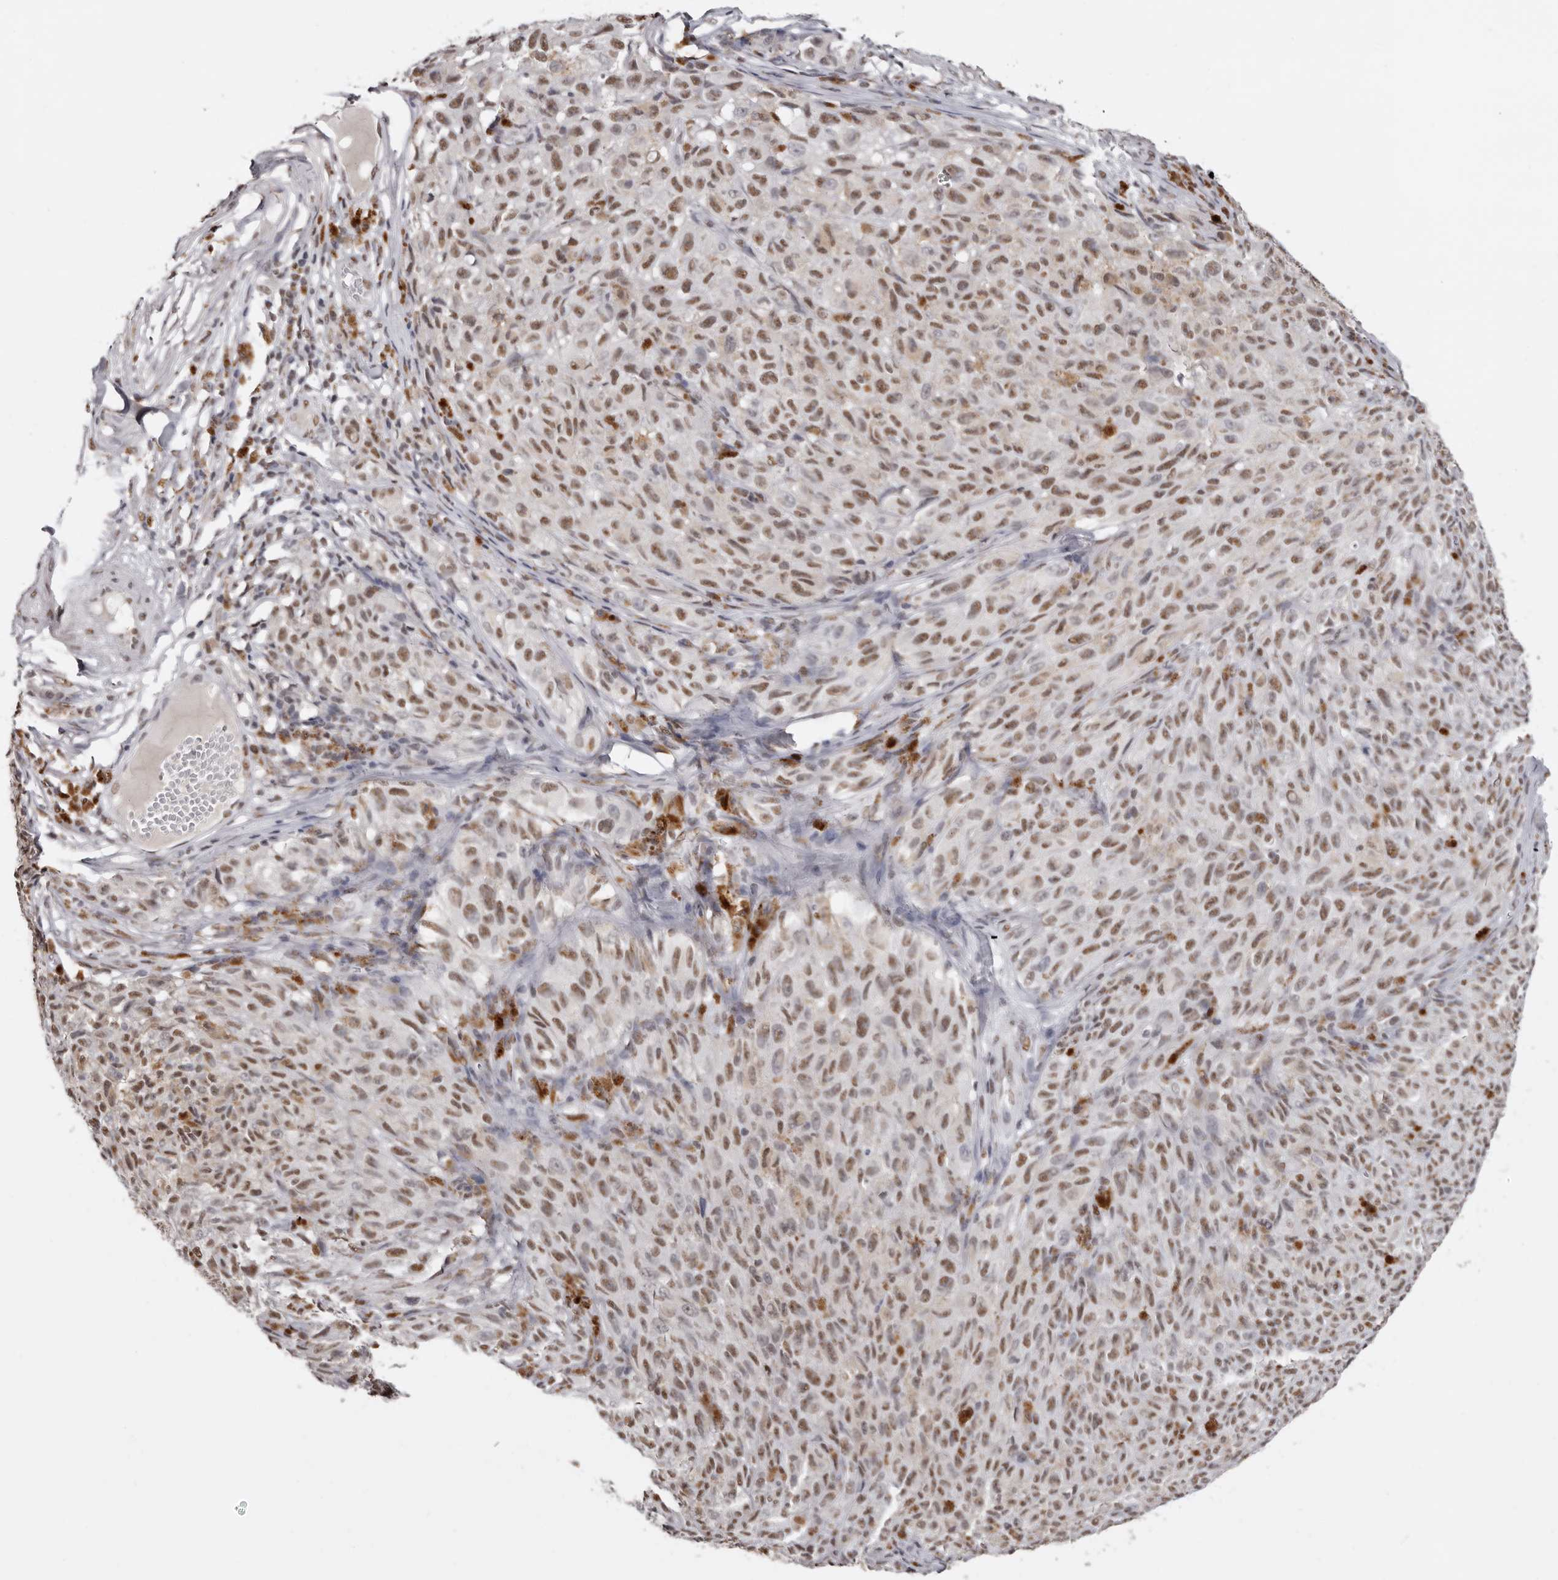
{"staining": {"intensity": "moderate", "quantity": ">75%", "location": "nuclear"}, "tissue": "melanoma", "cell_type": "Tumor cells", "image_type": "cancer", "snomed": [{"axis": "morphology", "description": "Malignant melanoma, NOS"}, {"axis": "topography", "description": "Skin"}], "caption": "Melanoma was stained to show a protein in brown. There is medium levels of moderate nuclear positivity in approximately >75% of tumor cells.", "gene": "SCAF4", "patient": {"sex": "female", "age": 82}}